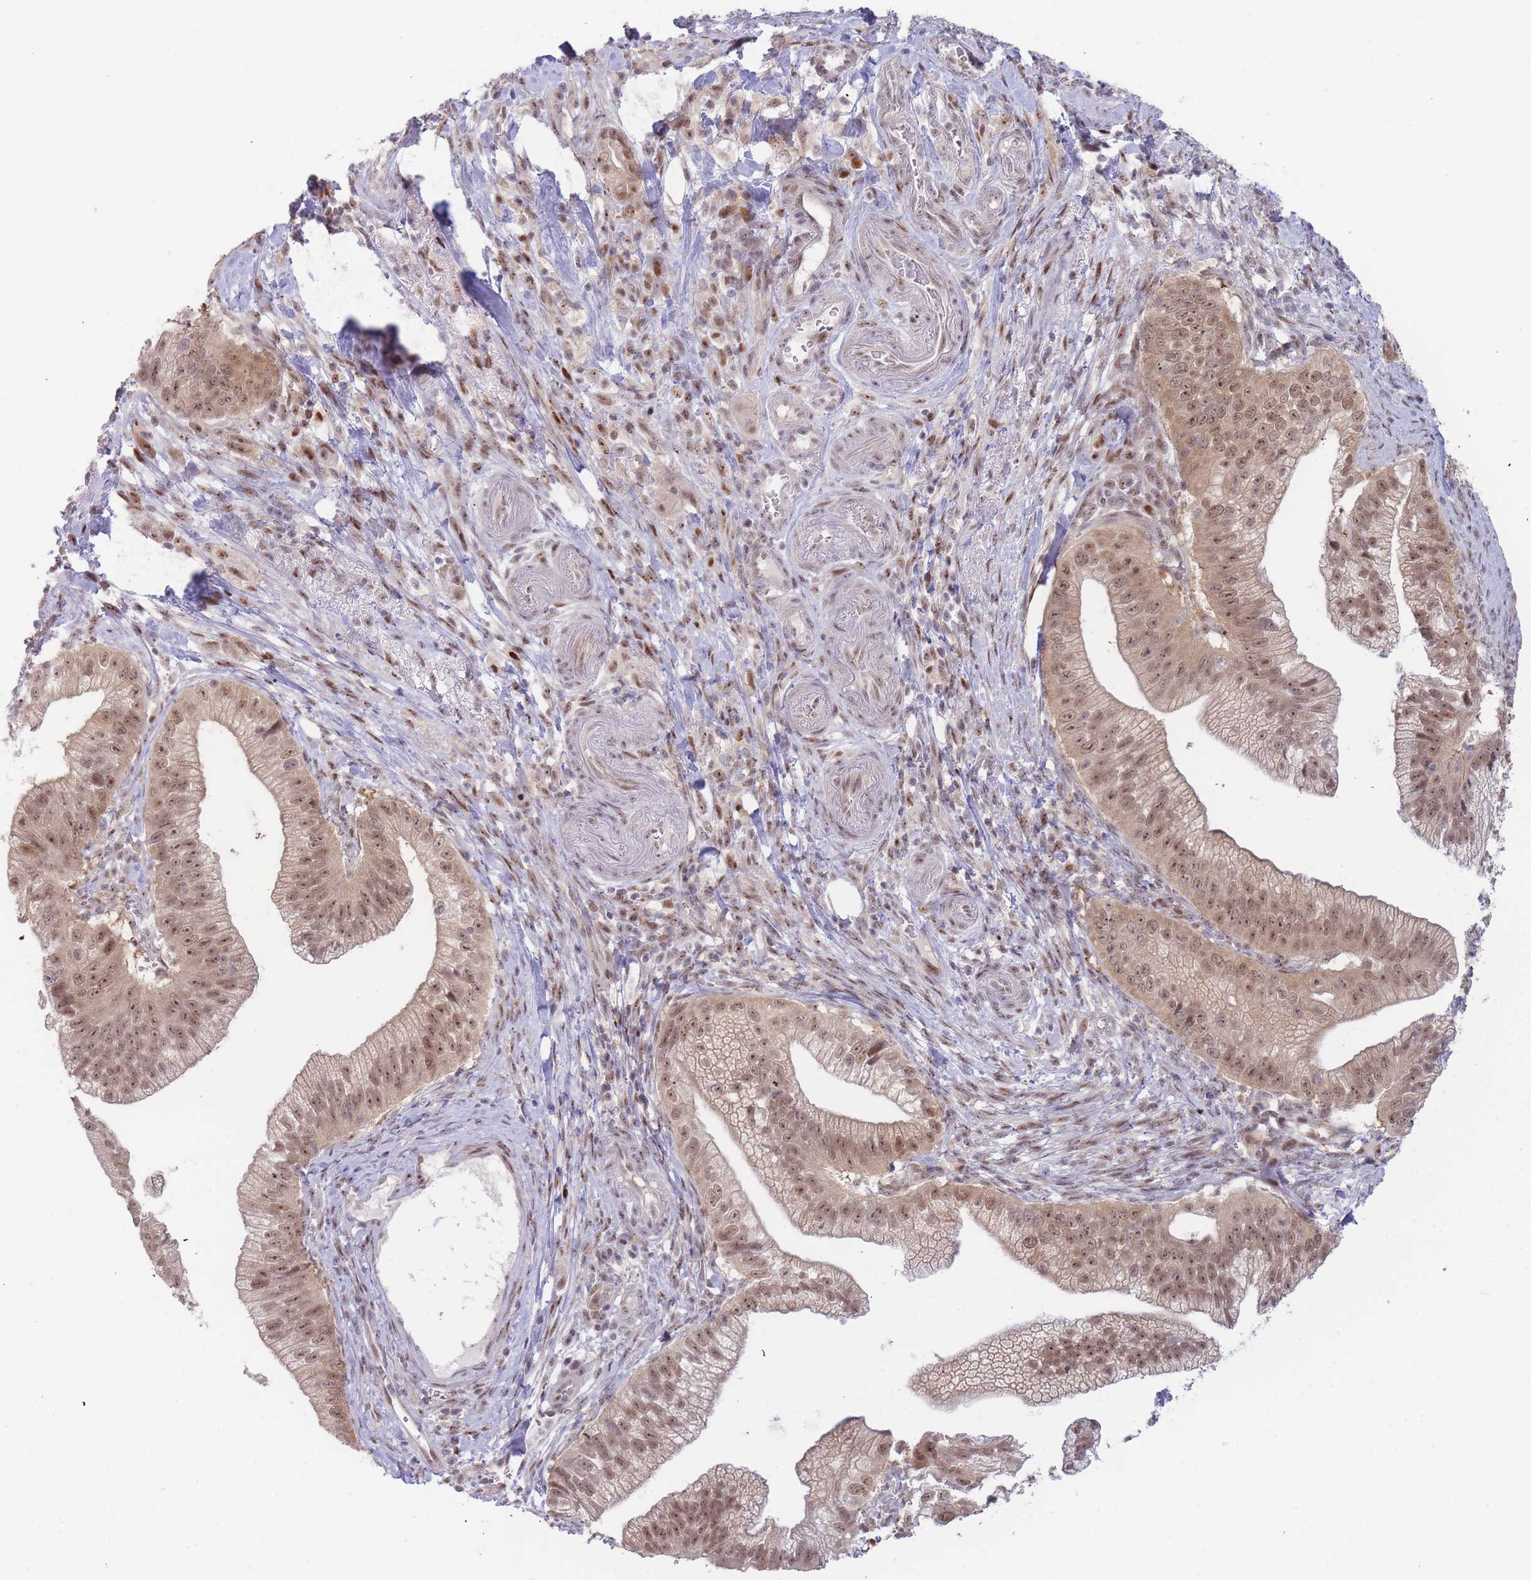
{"staining": {"intensity": "moderate", "quantity": ">75%", "location": "cytoplasmic/membranous,nuclear"}, "tissue": "pancreatic cancer", "cell_type": "Tumor cells", "image_type": "cancer", "snomed": [{"axis": "morphology", "description": "Adenocarcinoma, NOS"}, {"axis": "topography", "description": "Pancreas"}], "caption": "Immunohistochemical staining of adenocarcinoma (pancreatic) demonstrates medium levels of moderate cytoplasmic/membranous and nuclear expression in about >75% of tumor cells.", "gene": "DEAF1", "patient": {"sex": "male", "age": 70}}